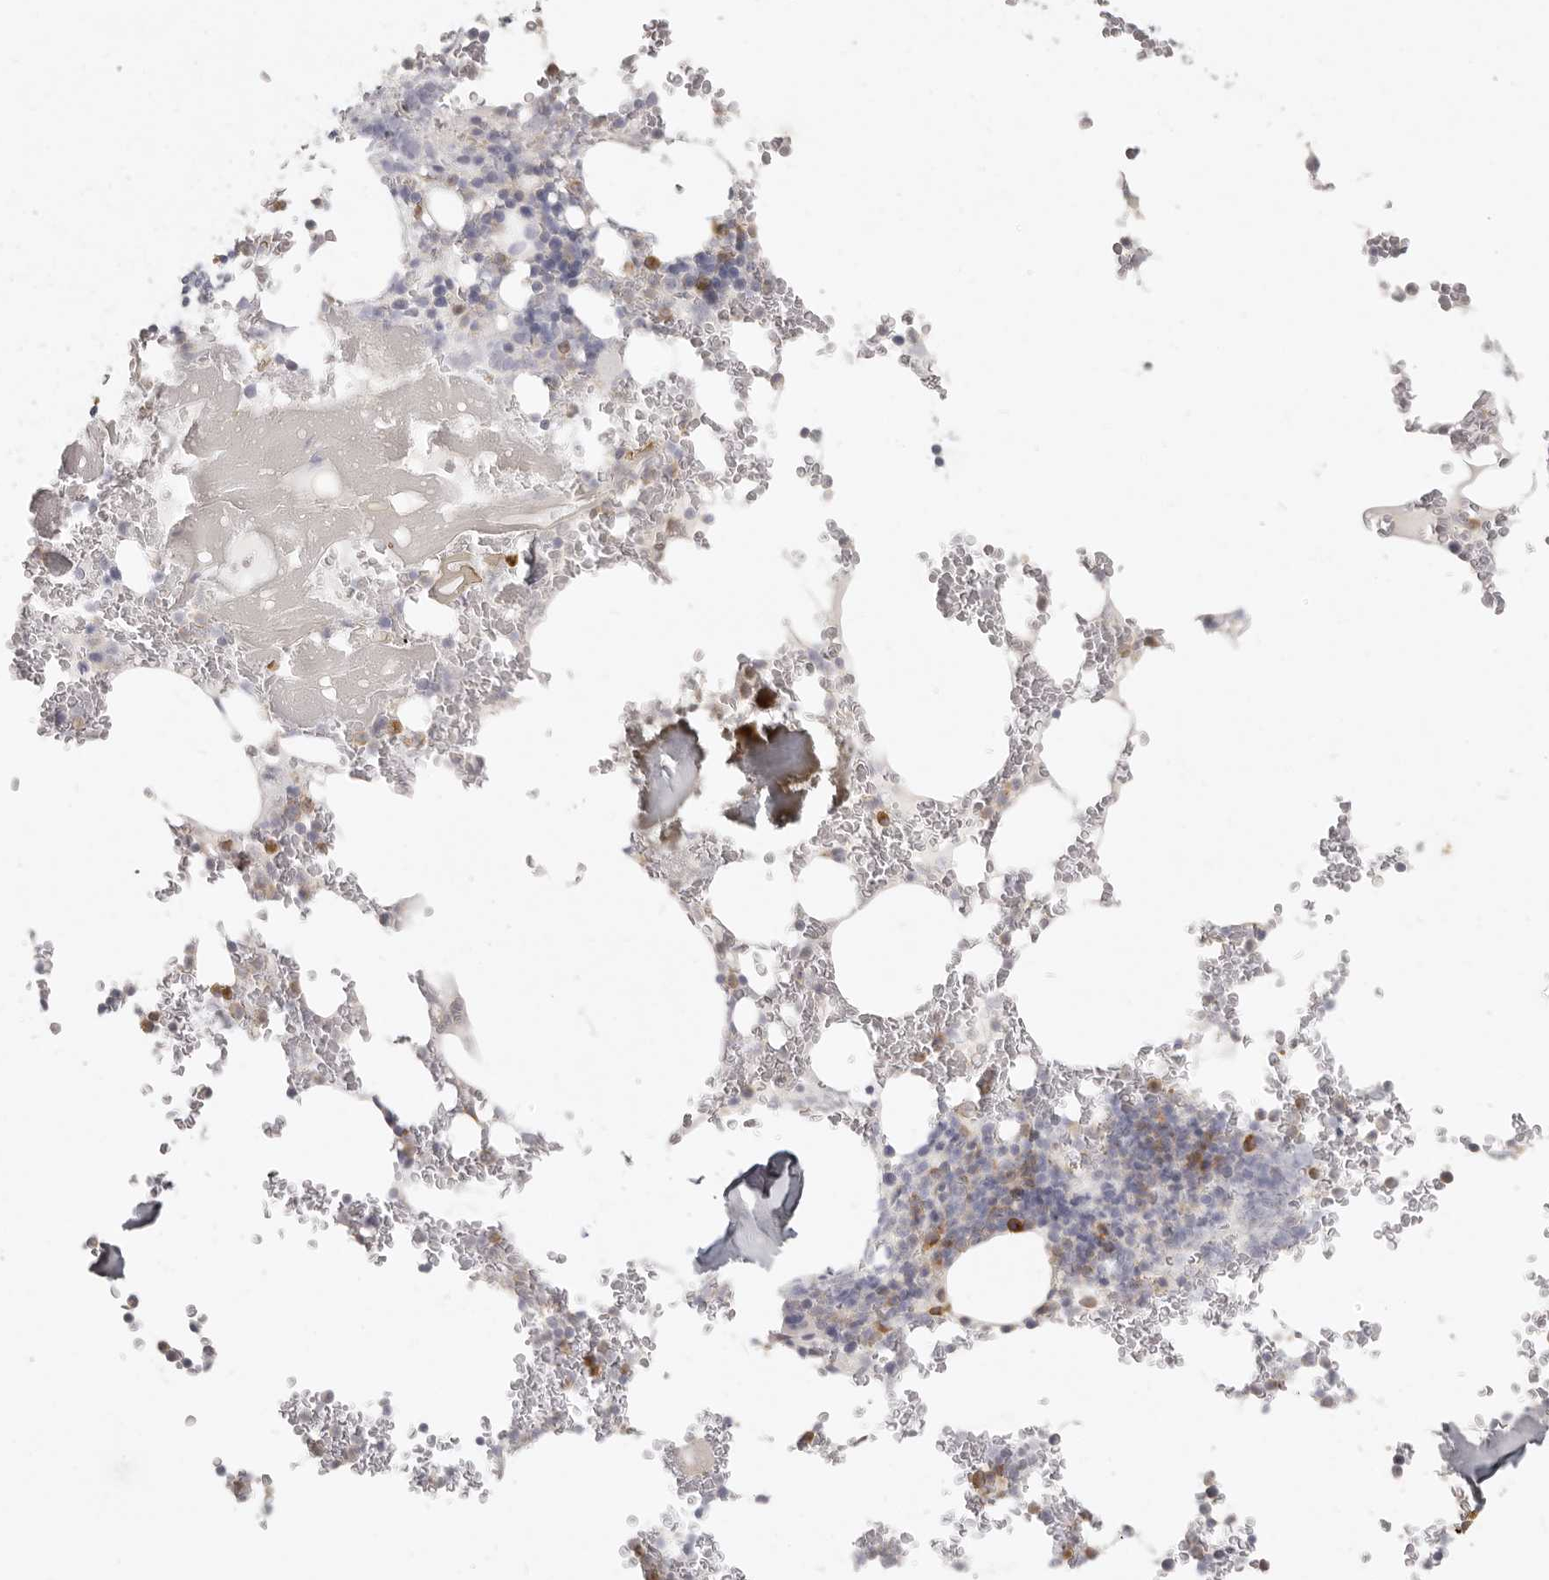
{"staining": {"intensity": "moderate", "quantity": "<25%", "location": "cytoplasmic/membranous"}, "tissue": "bone marrow", "cell_type": "Hematopoietic cells", "image_type": "normal", "snomed": [{"axis": "morphology", "description": "Normal tissue, NOS"}, {"axis": "topography", "description": "Bone marrow"}], "caption": "The image demonstrates a brown stain indicating the presence of a protein in the cytoplasmic/membranous of hematopoietic cells in bone marrow.", "gene": "NIBAN1", "patient": {"sex": "male", "age": 58}}